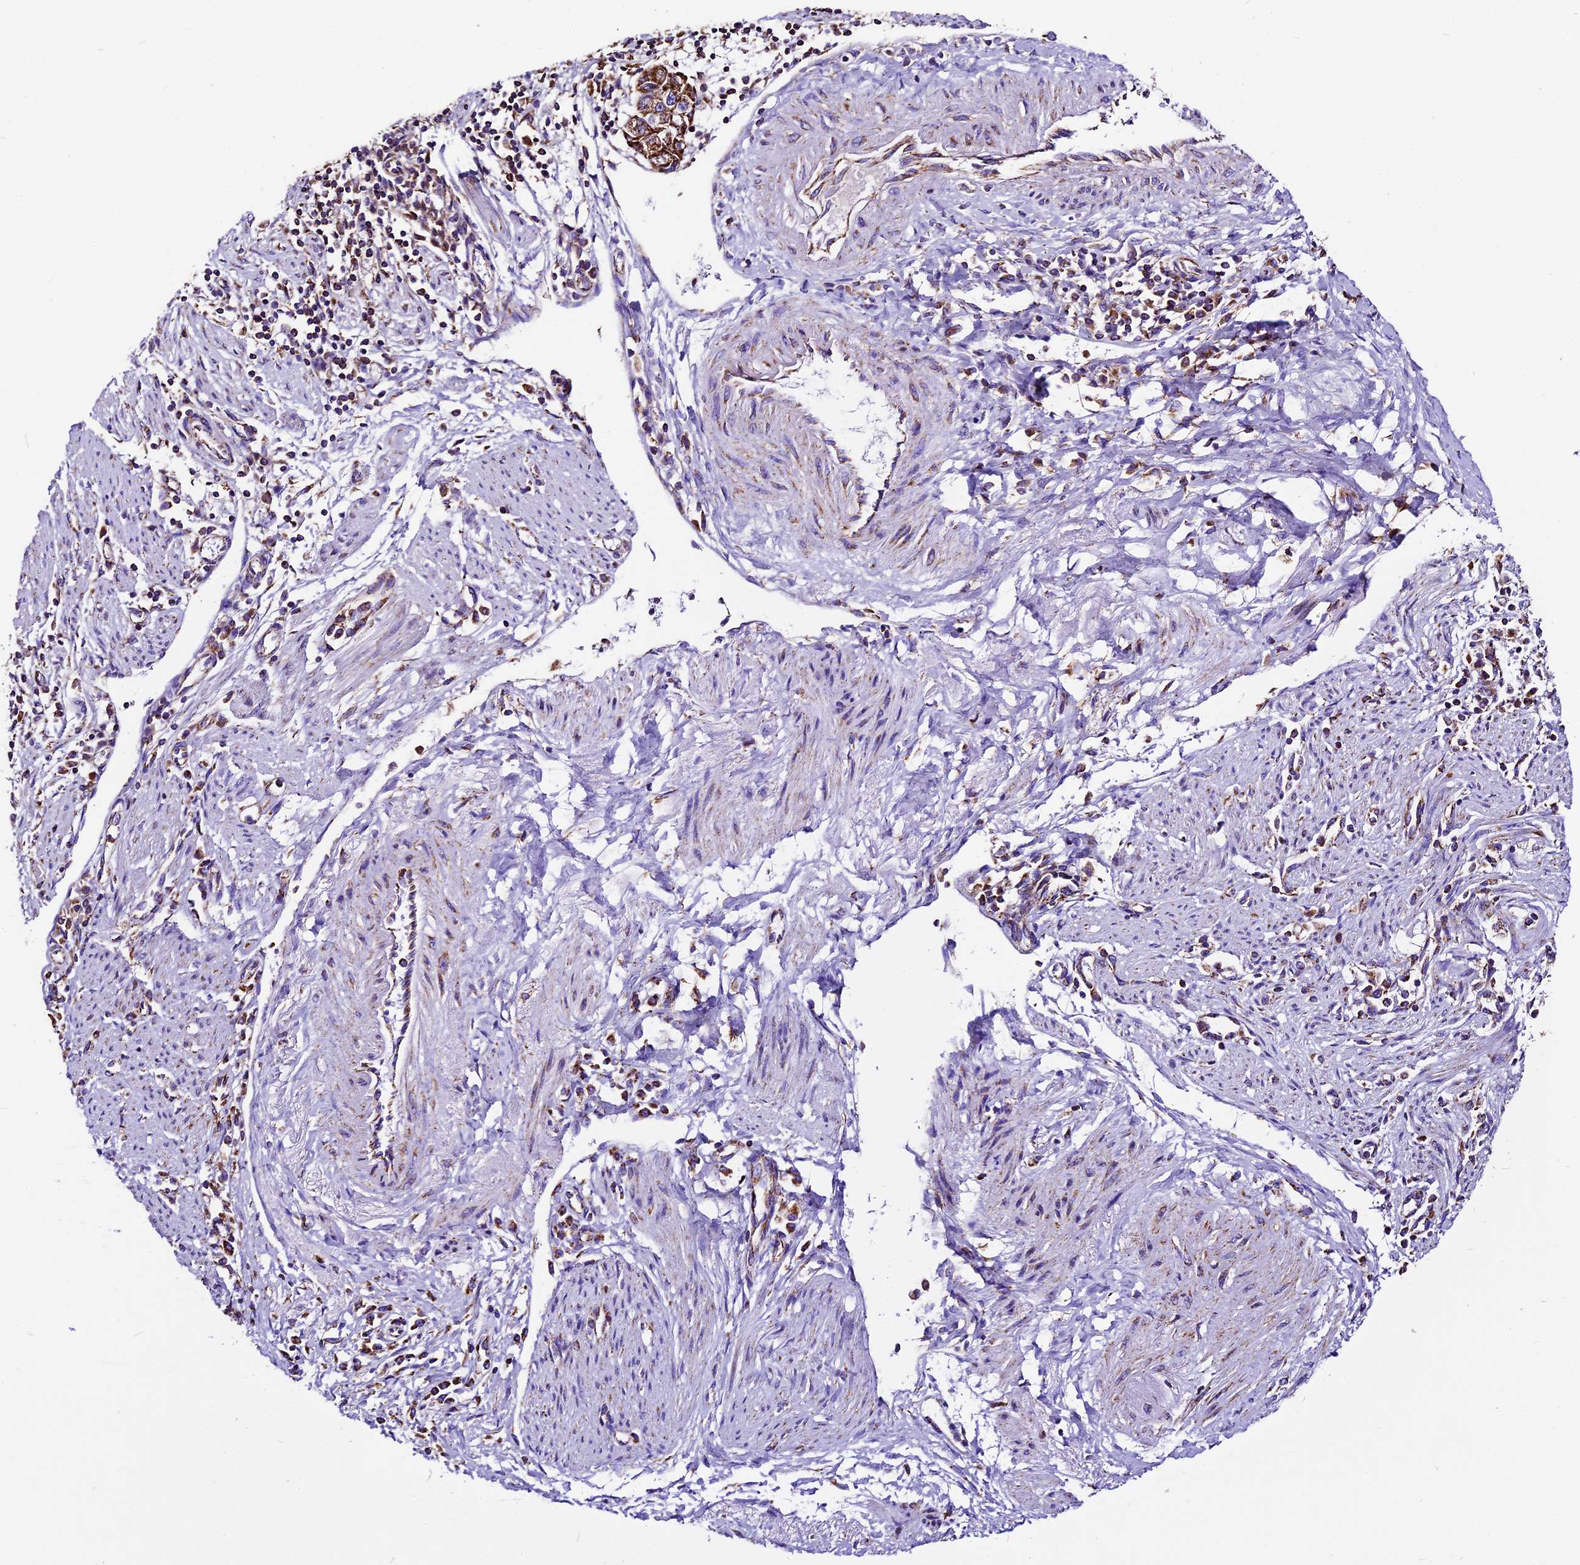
{"staining": {"intensity": "strong", "quantity": ">75%", "location": "cytoplasmic/membranous"}, "tissue": "endometrial cancer", "cell_type": "Tumor cells", "image_type": "cancer", "snomed": [{"axis": "morphology", "description": "Adenocarcinoma, NOS"}, {"axis": "topography", "description": "Endometrium"}], "caption": "Strong cytoplasmic/membranous protein expression is appreciated in approximately >75% of tumor cells in endometrial cancer. (Brightfield microscopy of DAB IHC at high magnification).", "gene": "DCAF5", "patient": {"sex": "female", "age": 49}}